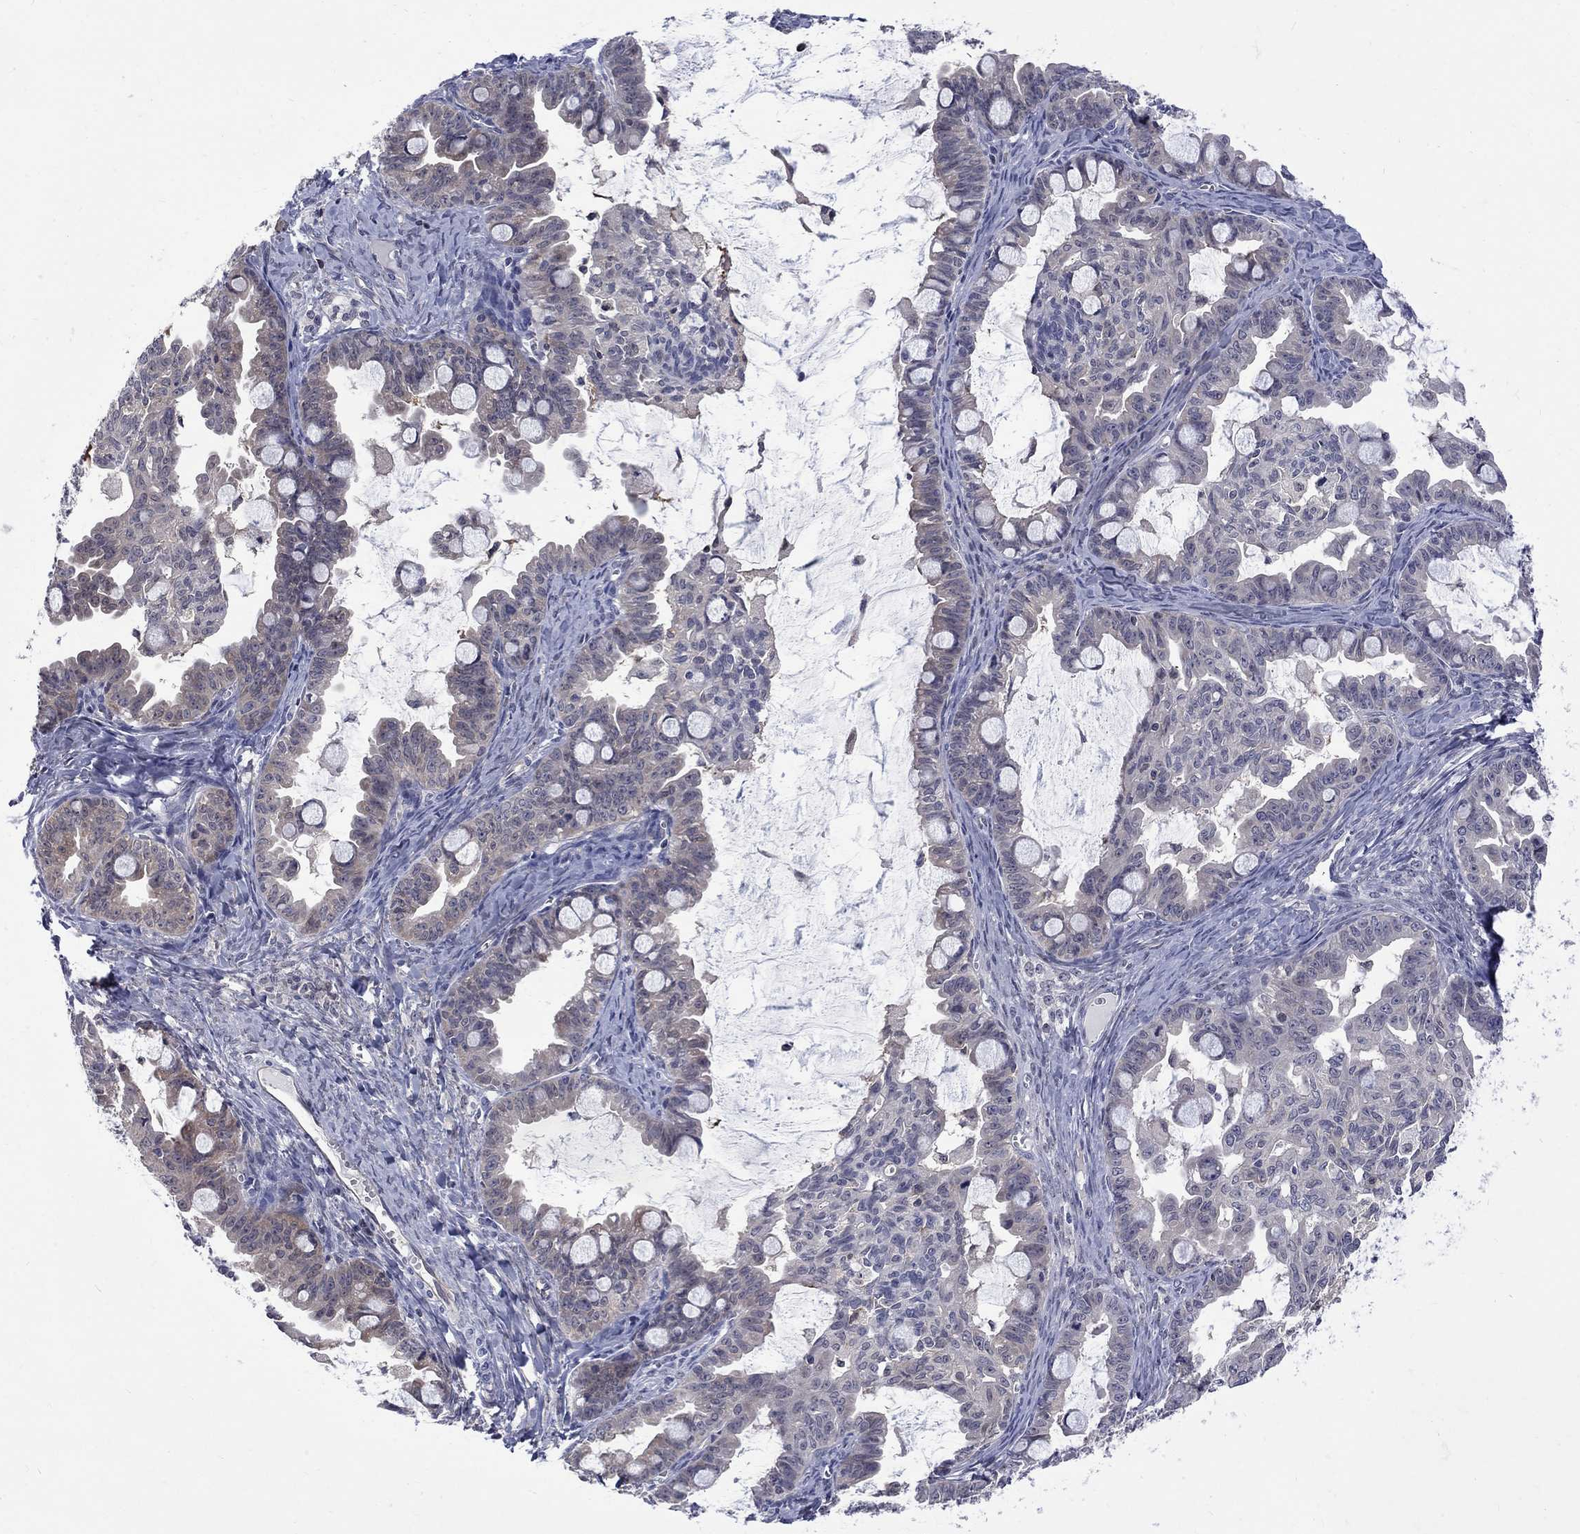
{"staining": {"intensity": "negative", "quantity": "none", "location": "none"}, "tissue": "ovarian cancer", "cell_type": "Tumor cells", "image_type": "cancer", "snomed": [{"axis": "morphology", "description": "Cystadenocarcinoma, mucinous, NOS"}, {"axis": "topography", "description": "Ovary"}], "caption": "Tumor cells show no significant expression in ovarian cancer (mucinous cystadenocarcinoma).", "gene": "HKDC1", "patient": {"sex": "female", "age": 63}}